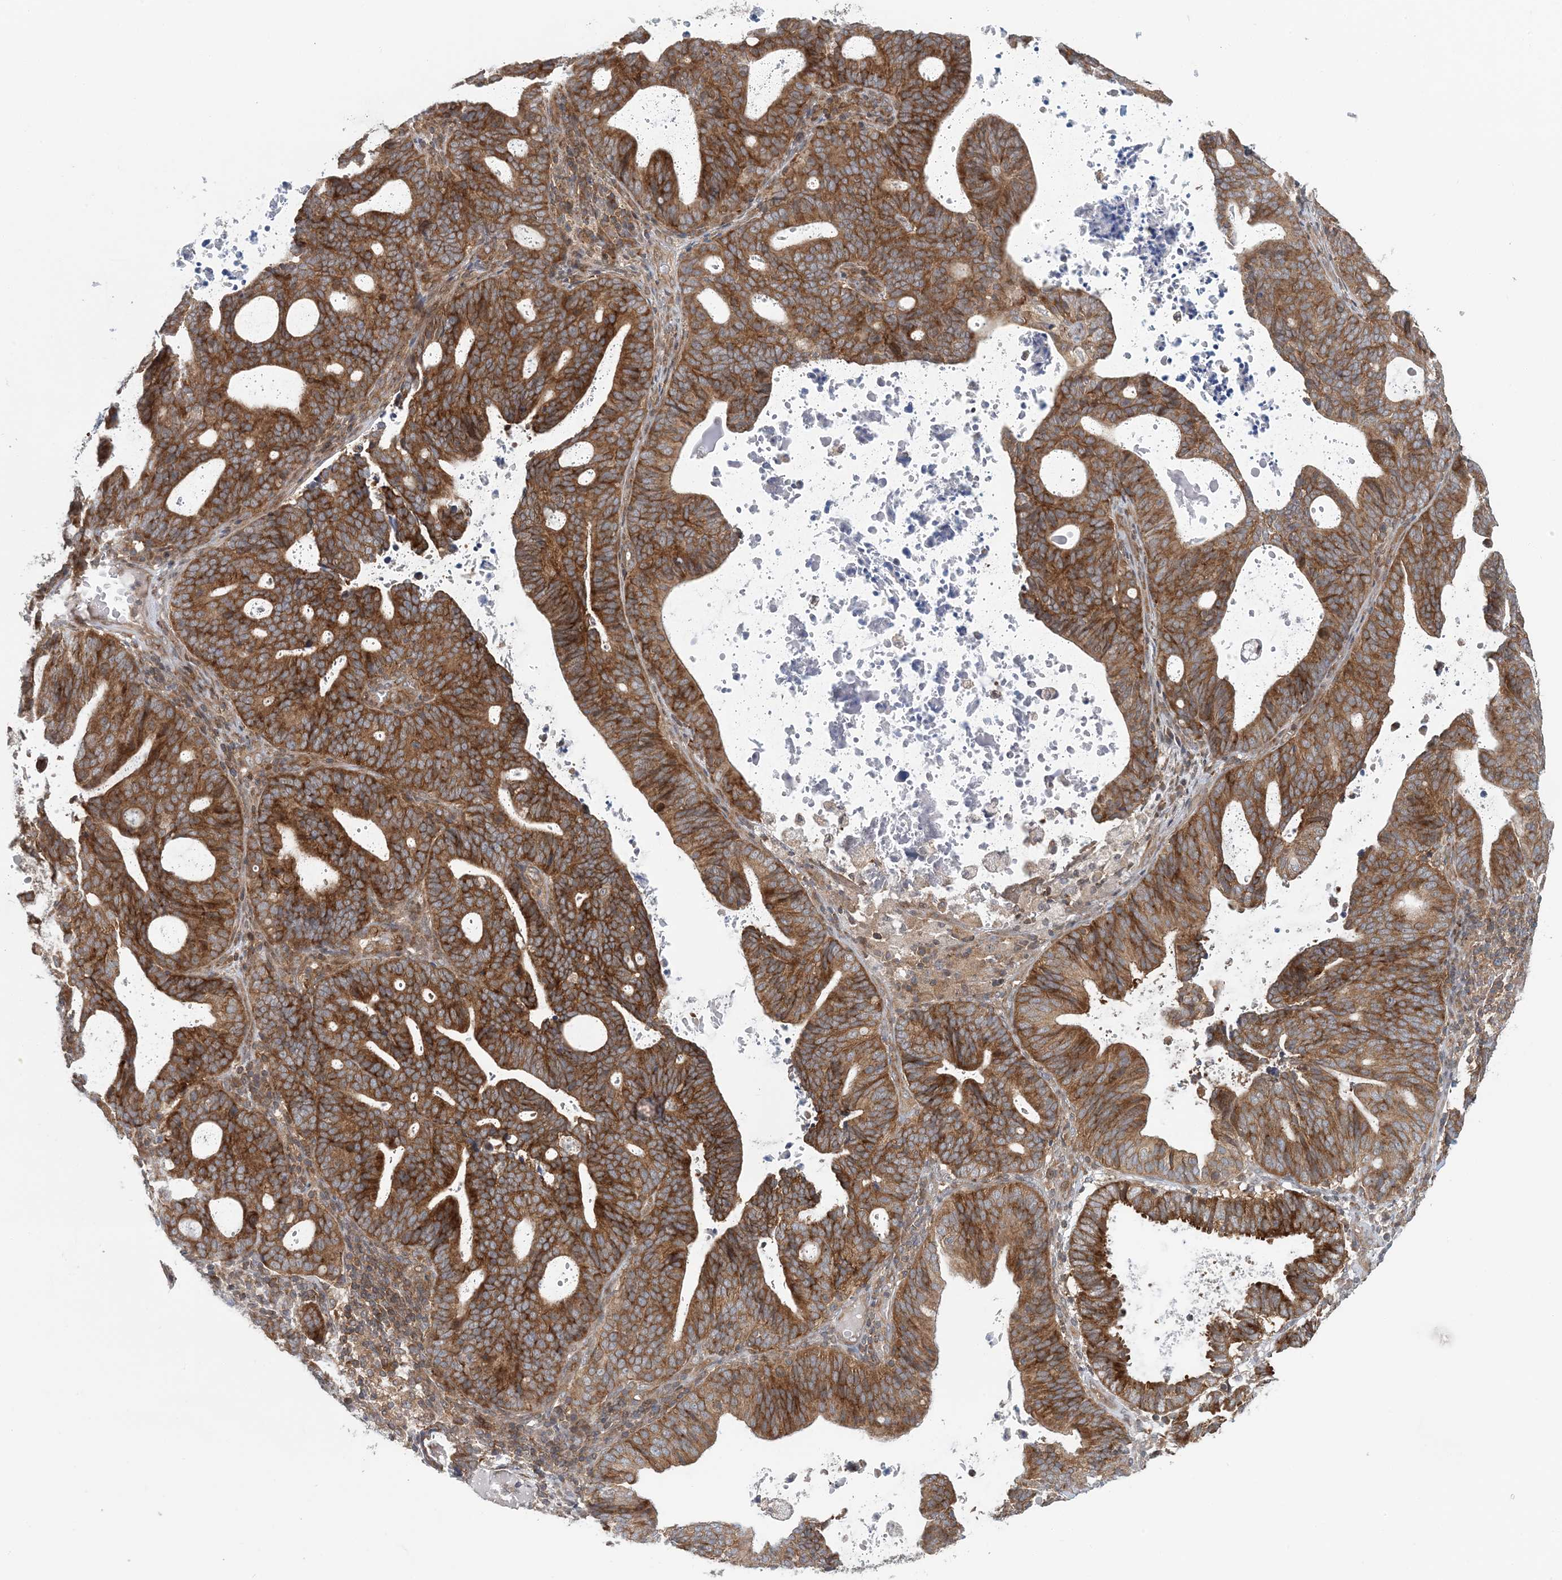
{"staining": {"intensity": "strong", "quantity": ">75%", "location": "cytoplasmic/membranous"}, "tissue": "endometrial cancer", "cell_type": "Tumor cells", "image_type": "cancer", "snomed": [{"axis": "morphology", "description": "Adenocarcinoma, NOS"}, {"axis": "topography", "description": "Uterus"}], "caption": "Immunohistochemical staining of human endometrial adenocarcinoma shows high levels of strong cytoplasmic/membranous expression in approximately >75% of tumor cells. Immunohistochemistry stains the protein of interest in brown and the nuclei are stained blue.", "gene": "ATP13A2", "patient": {"sex": "female", "age": 83}}